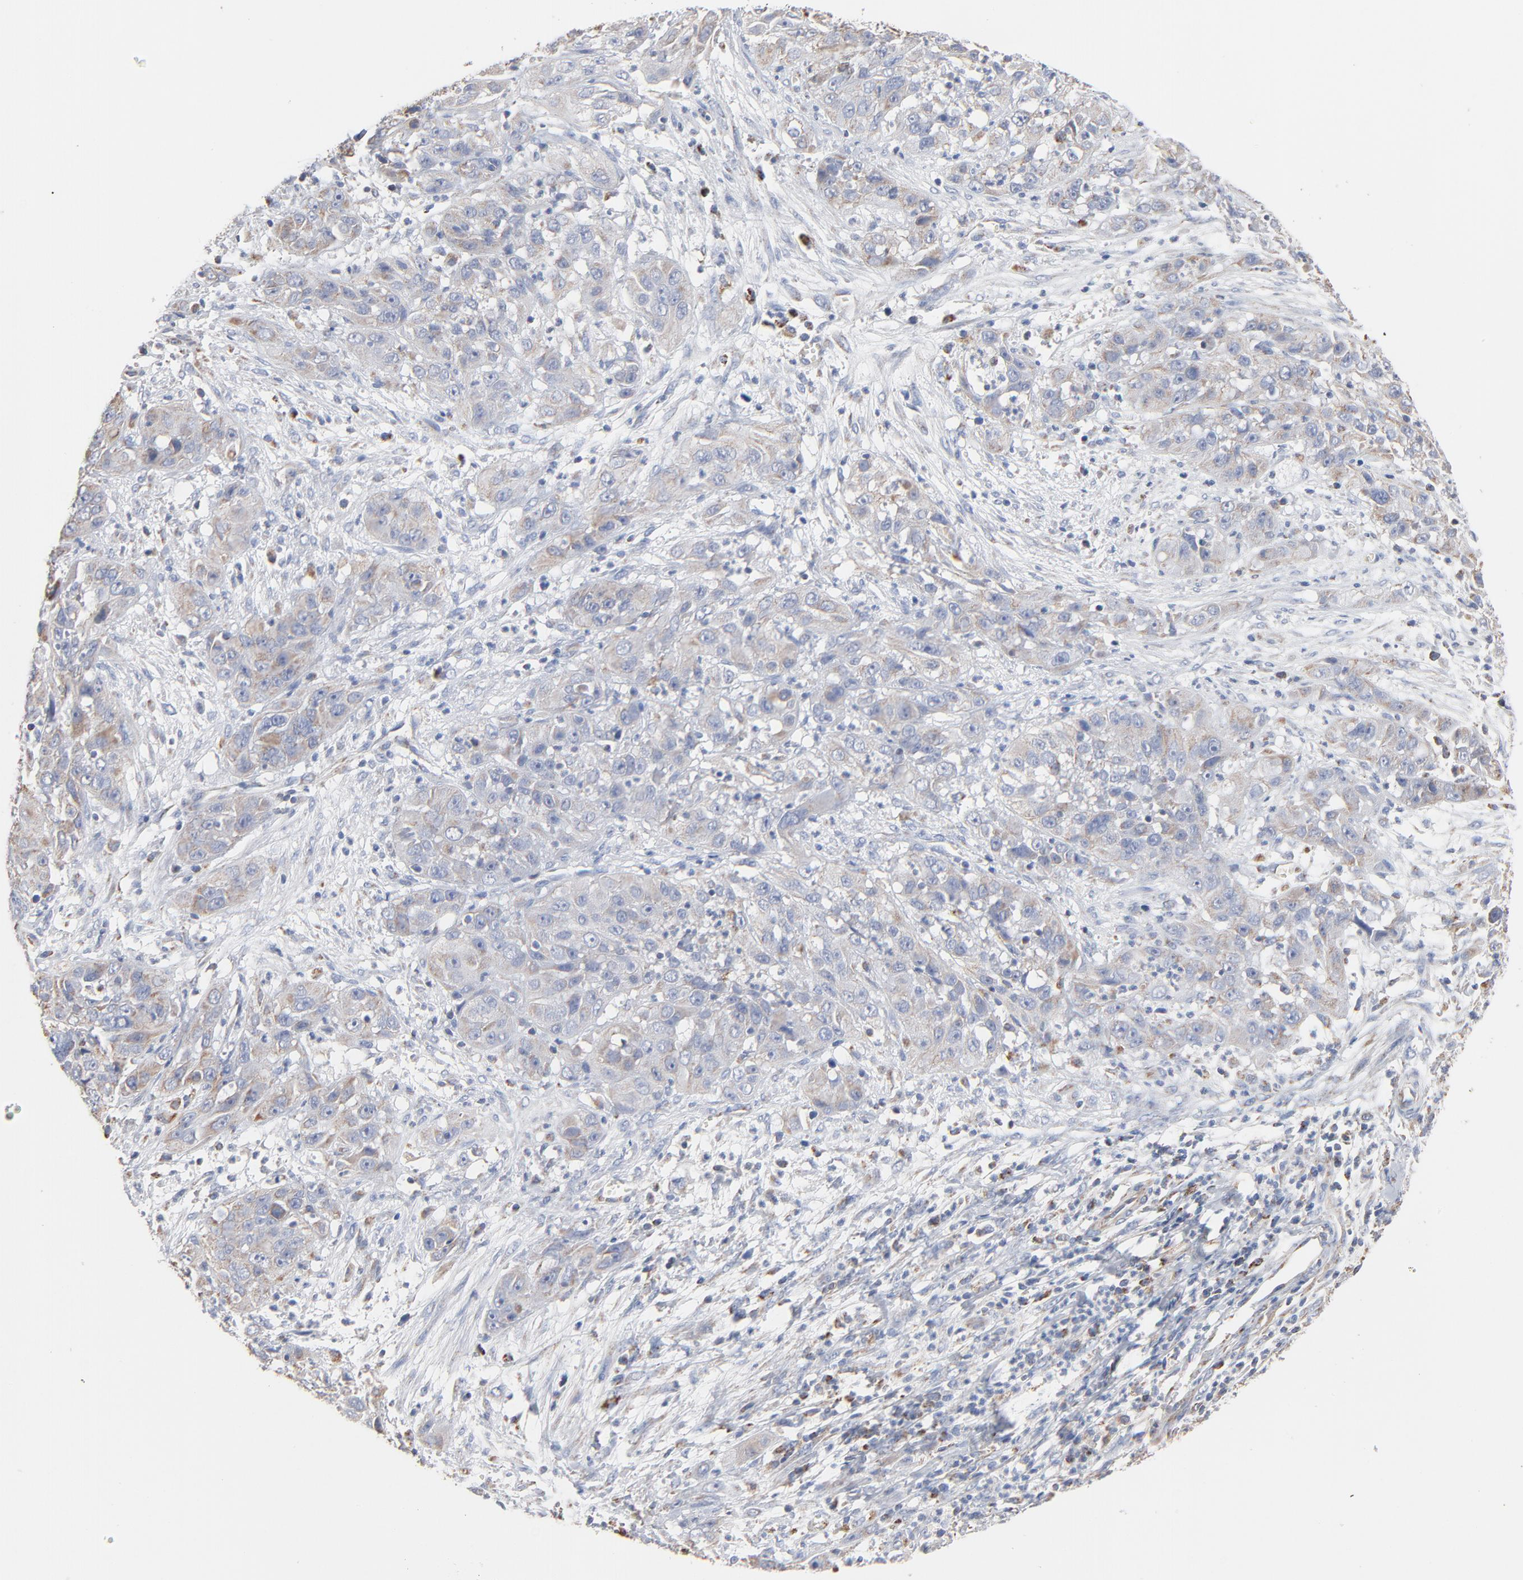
{"staining": {"intensity": "weak", "quantity": "25%-75%", "location": "cytoplasmic/membranous"}, "tissue": "cervical cancer", "cell_type": "Tumor cells", "image_type": "cancer", "snomed": [{"axis": "morphology", "description": "Squamous cell carcinoma, NOS"}, {"axis": "topography", "description": "Cervix"}], "caption": "A low amount of weak cytoplasmic/membranous staining is identified in approximately 25%-75% of tumor cells in cervical squamous cell carcinoma tissue.", "gene": "UQCRC1", "patient": {"sex": "female", "age": 32}}